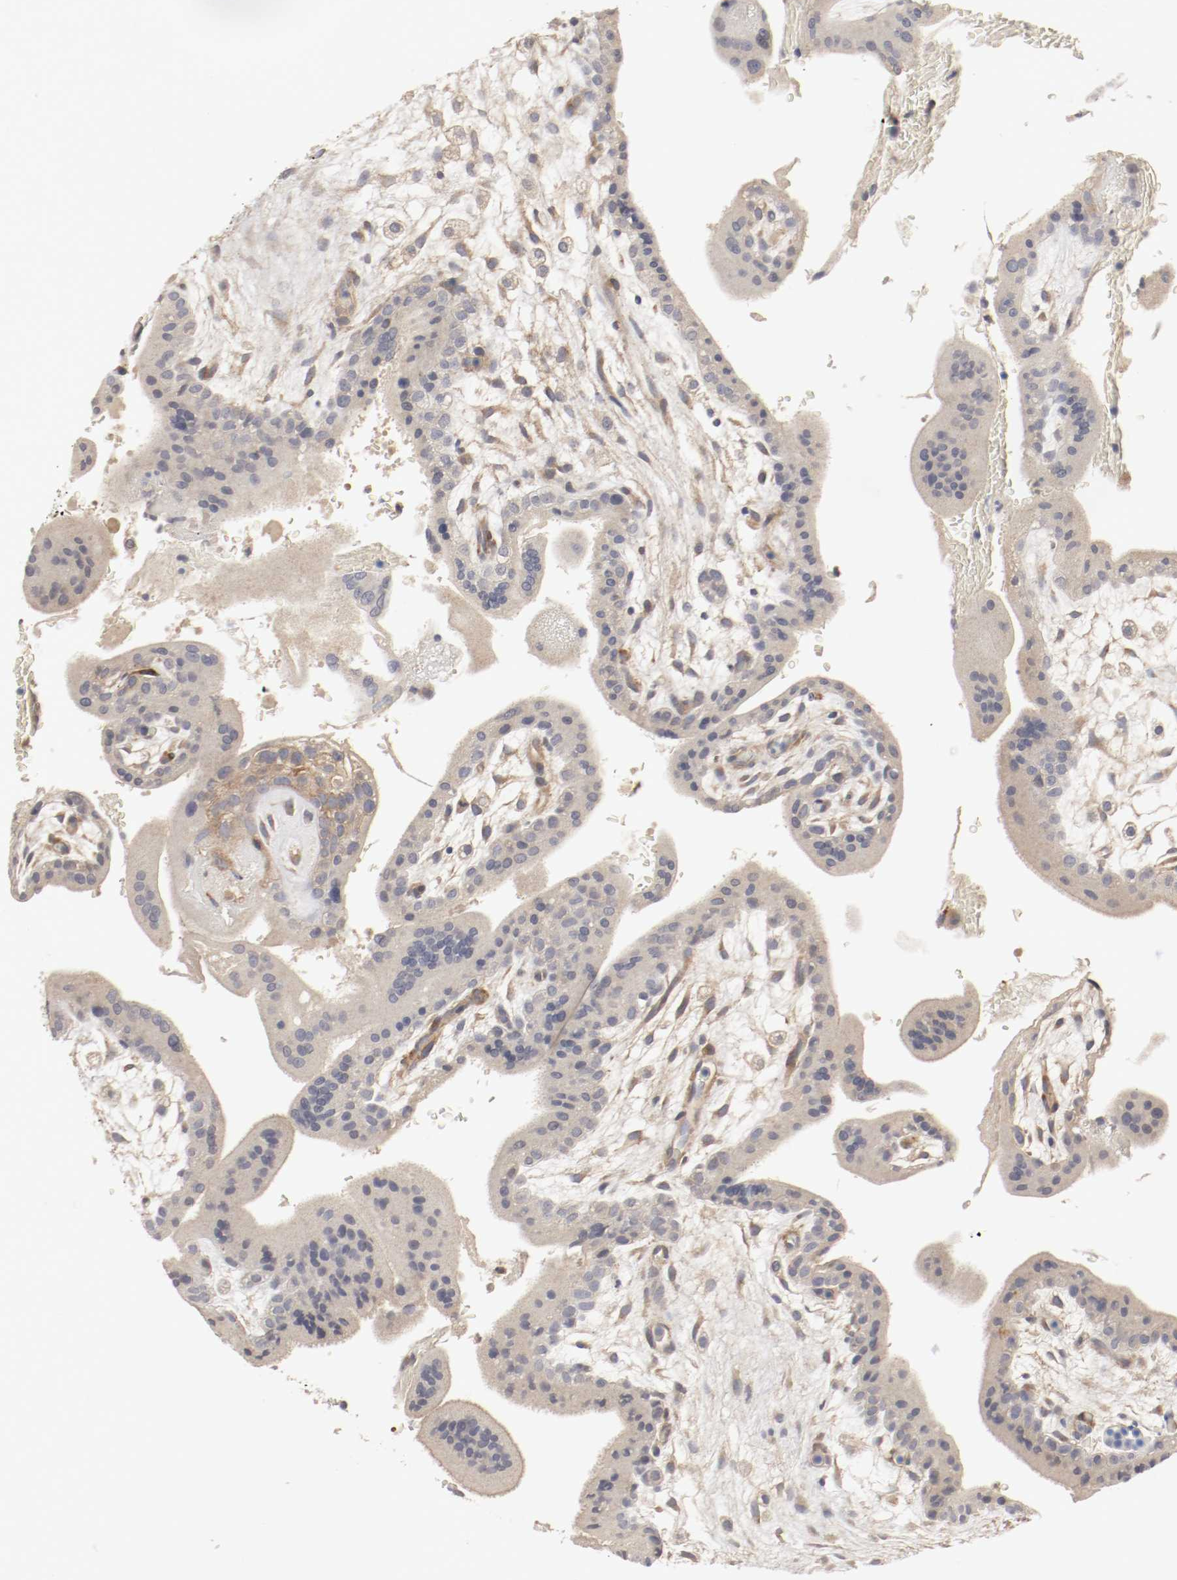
{"staining": {"intensity": "weak", "quantity": "25%-75%", "location": "cytoplasmic/membranous"}, "tissue": "placenta", "cell_type": "Decidual cells", "image_type": "normal", "snomed": [{"axis": "morphology", "description": "Normal tissue, NOS"}, {"axis": "topography", "description": "Placenta"}], "caption": "Immunohistochemical staining of benign human placenta shows low levels of weak cytoplasmic/membranous expression in about 25%-75% of decidual cells.", "gene": "REN", "patient": {"sex": "female", "age": 35}}